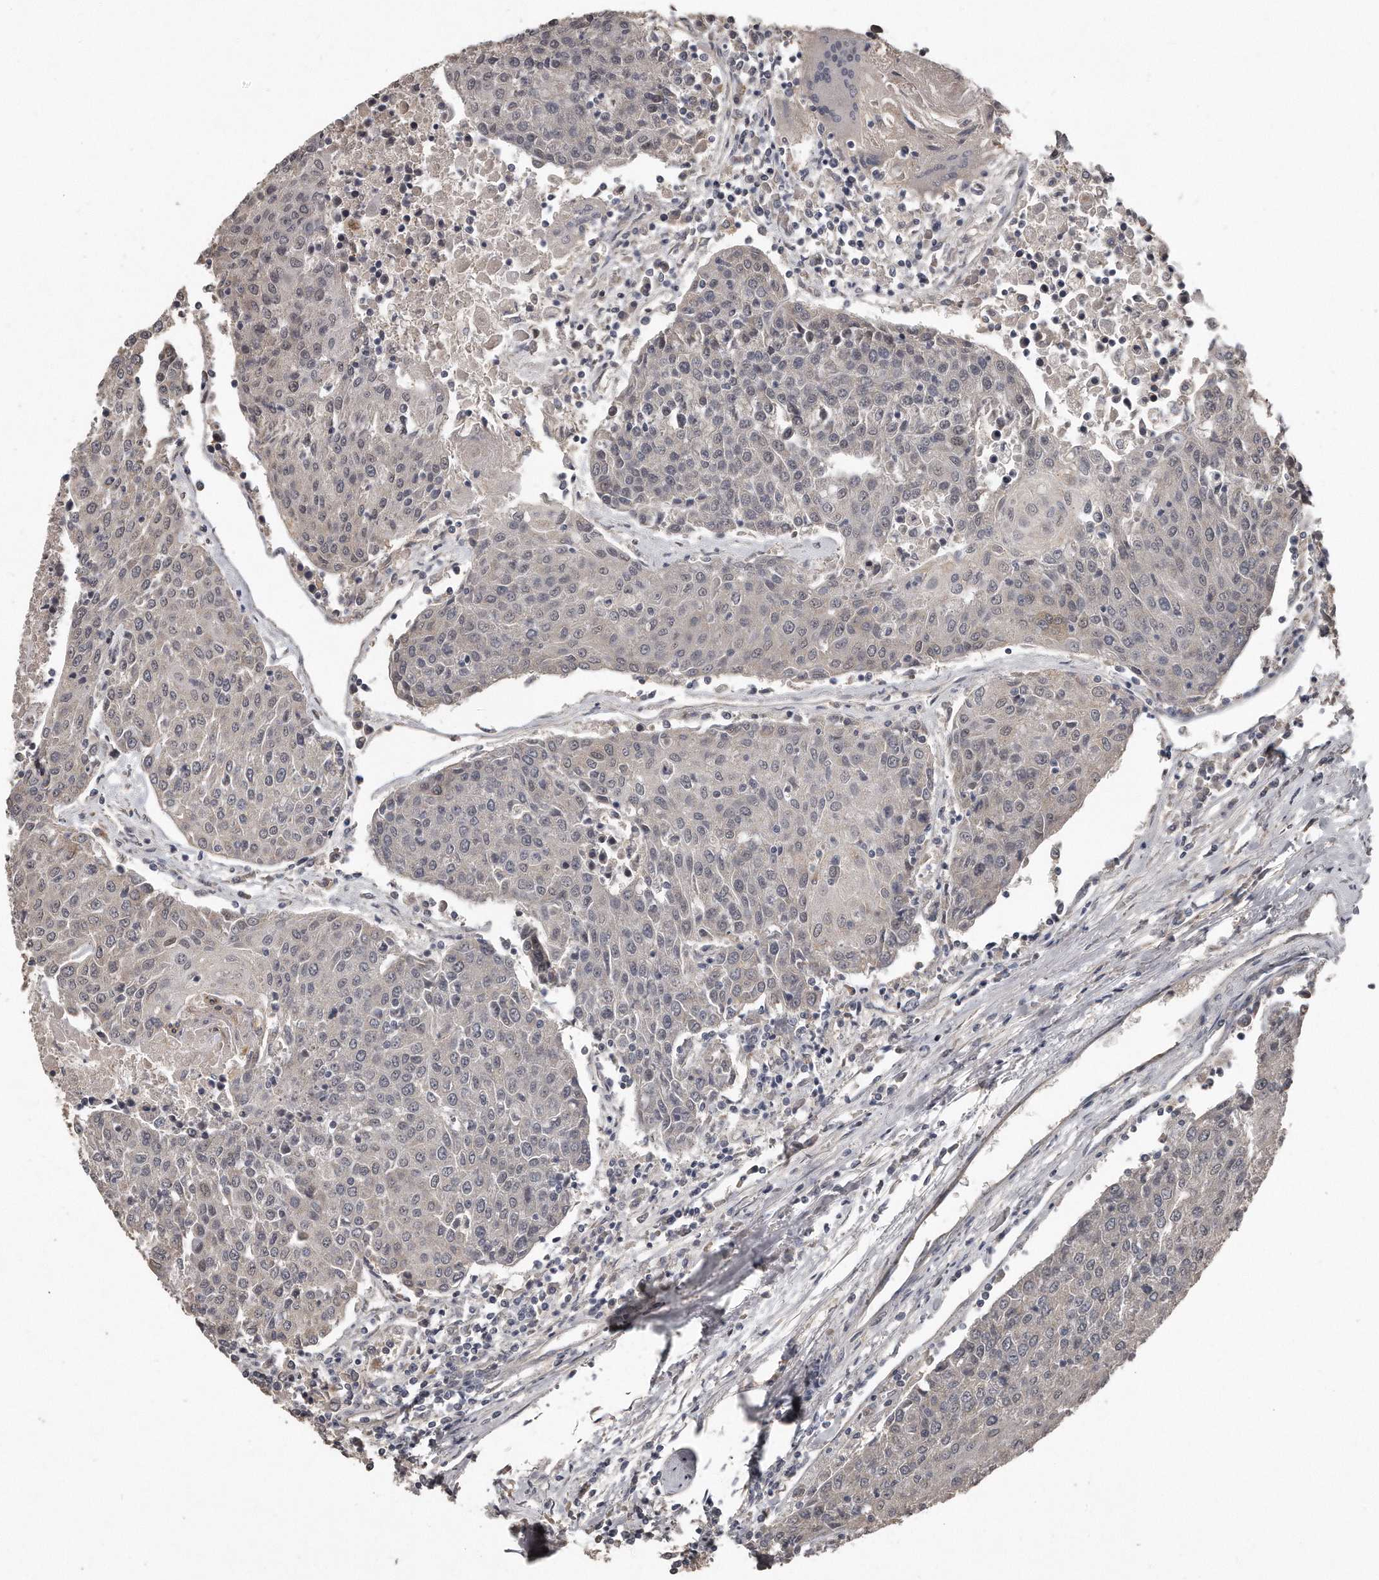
{"staining": {"intensity": "negative", "quantity": "none", "location": "none"}, "tissue": "urothelial cancer", "cell_type": "Tumor cells", "image_type": "cancer", "snomed": [{"axis": "morphology", "description": "Urothelial carcinoma, High grade"}, {"axis": "topography", "description": "Urinary bladder"}], "caption": "Immunohistochemistry micrograph of human urothelial carcinoma (high-grade) stained for a protein (brown), which displays no positivity in tumor cells. (Brightfield microscopy of DAB (3,3'-diaminobenzidine) IHC at high magnification).", "gene": "GRB10", "patient": {"sex": "female", "age": 85}}